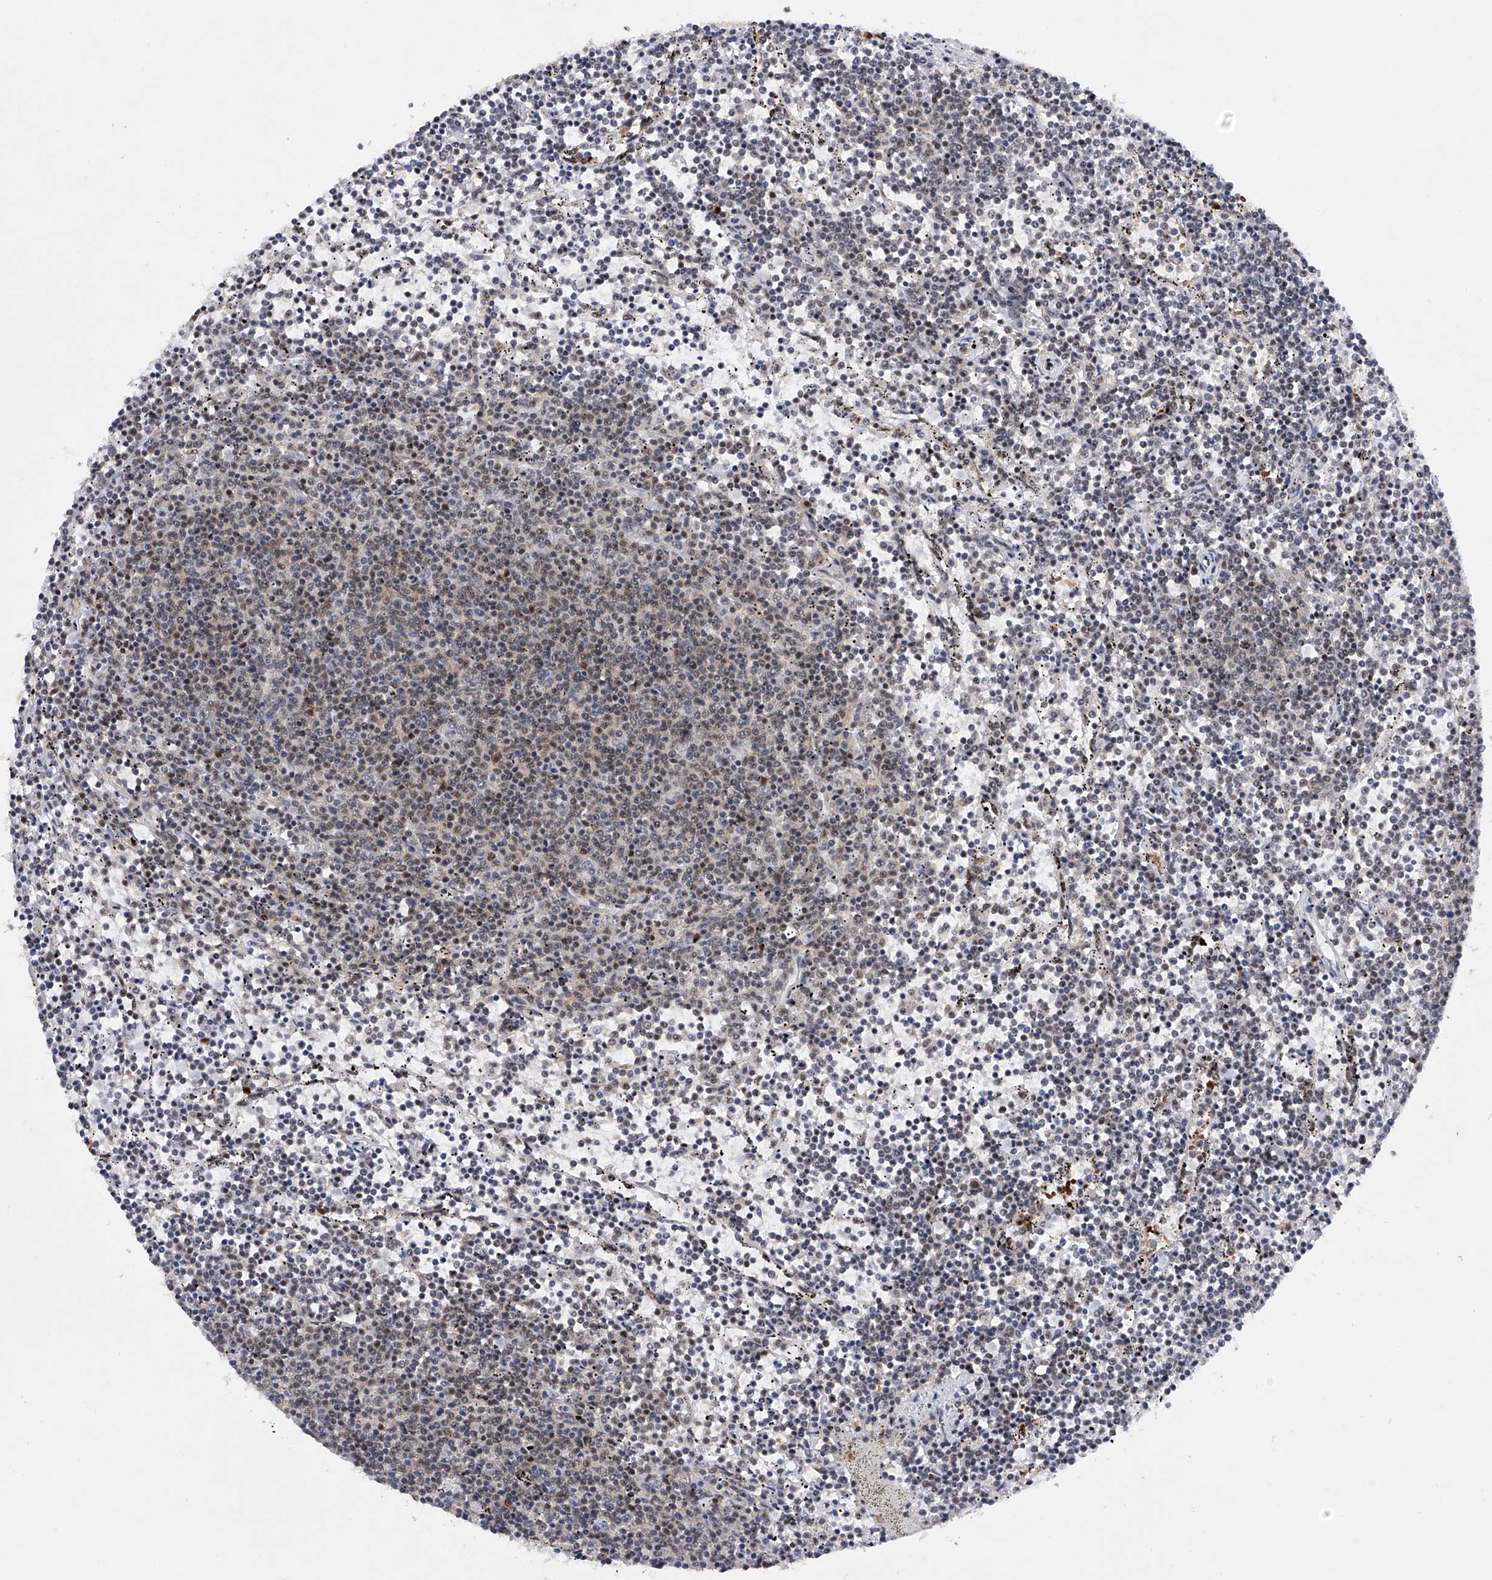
{"staining": {"intensity": "negative", "quantity": "none", "location": "none"}, "tissue": "lymphoma", "cell_type": "Tumor cells", "image_type": "cancer", "snomed": [{"axis": "morphology", "description": "Malignant lymphoma, non-Hodgkin's type, Low grade"}, {"axis": "topography", "description": "Spleen"}], "caption": "An immunohistochemistry histopathology image of low-grade malignant lymphoma, non-Hodgkin's type is shown. There is no staining in tumor cells of low-grade malignant lymphoma, non-Hodgkin's type.", "gene": "RAD54L", "patient": {"sex": "female", "age": 50}}